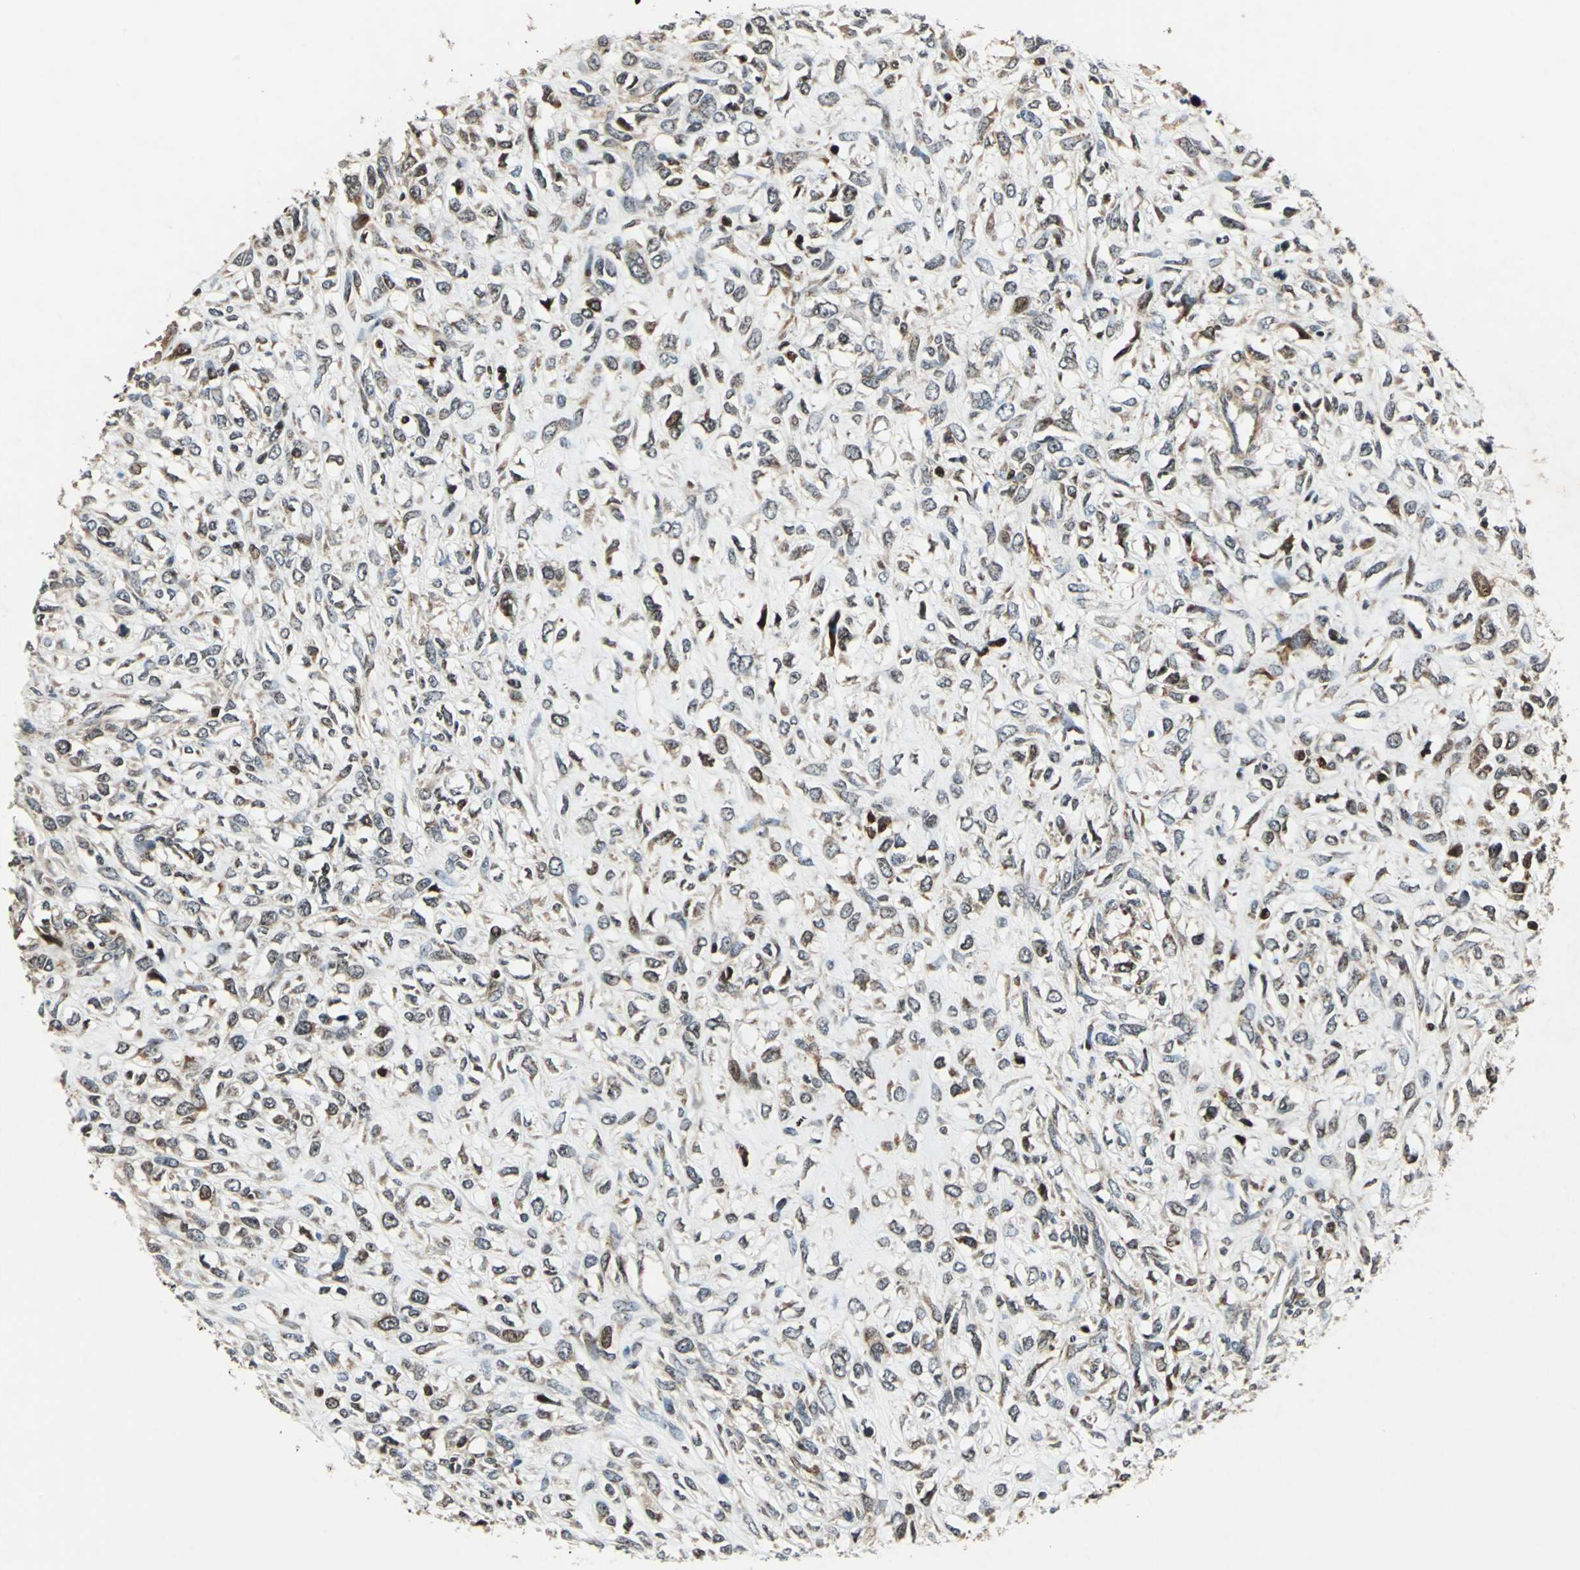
{"staining": {"intensity": "weak", "quantity": "<25%", "location": "cytoplasmic/membranous,nuclear"}, "tissue": "head and neck cancer", "cell_type": "Tumor cells", "image_type": "cancer", "snomed": [{"axis": "morphology", "description": "Necrosis, NOS"}, {"axis": "morphology", "description": "Neoplasm, malignant, NOS"}, {"axis": "topography", "description": "Salivary gland"}, {"axis": "topography", "description": "Head-Neck"}], "caption": "Immunohistochemistry (IHC) micrograph of neoplastic tissue: human malignant neoplasm (head and neck) stained with DAB demonstrates no significant protein positivity in tumor cells. (Stains: DAB (3,3'-diaminobenzidine) immunohistochemistry with hematoxylin counter stain, Microscopy: brightfield microscopy at high magnification).", "gene": "AATF", "patient": {"sex": "male", "age": 43}}